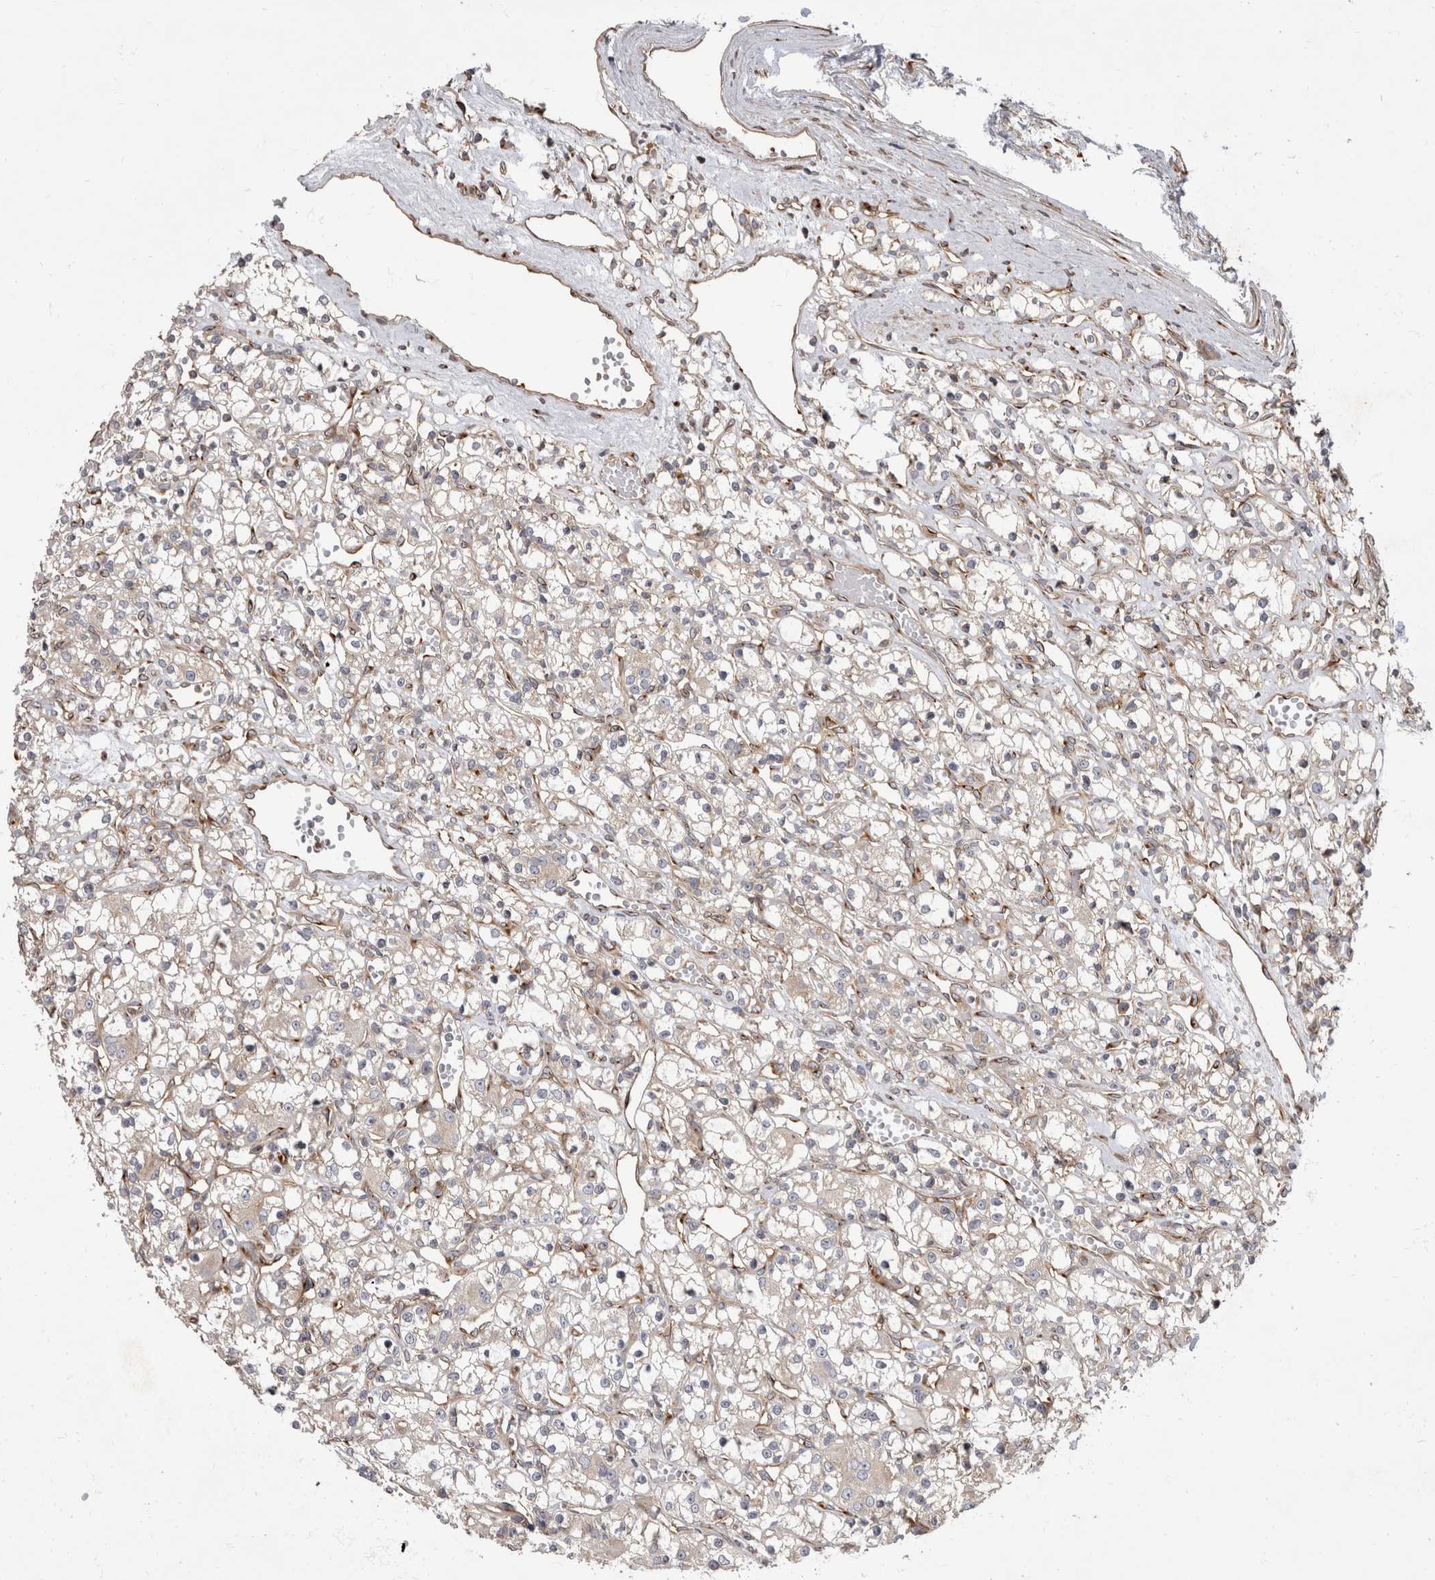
{"staining": {"intensity": "negative", "quantity": "none", "location": "none"}, "tissue": "renal cancer", "cell_type": "Tumor cells", "image_type": "cancer", "snomed": [{"axis": "morphology", "description": "Adenocarcinoma, NOS"}, {"axis": "topography", "description": "Kidney"}], "caption": "Immunohistochemical staining of human renal adenocarcinoma demonstrates no significant staining in tumor cells.", "gene": "HOOK3", "patient": {"sex": "female", "age": 59}}